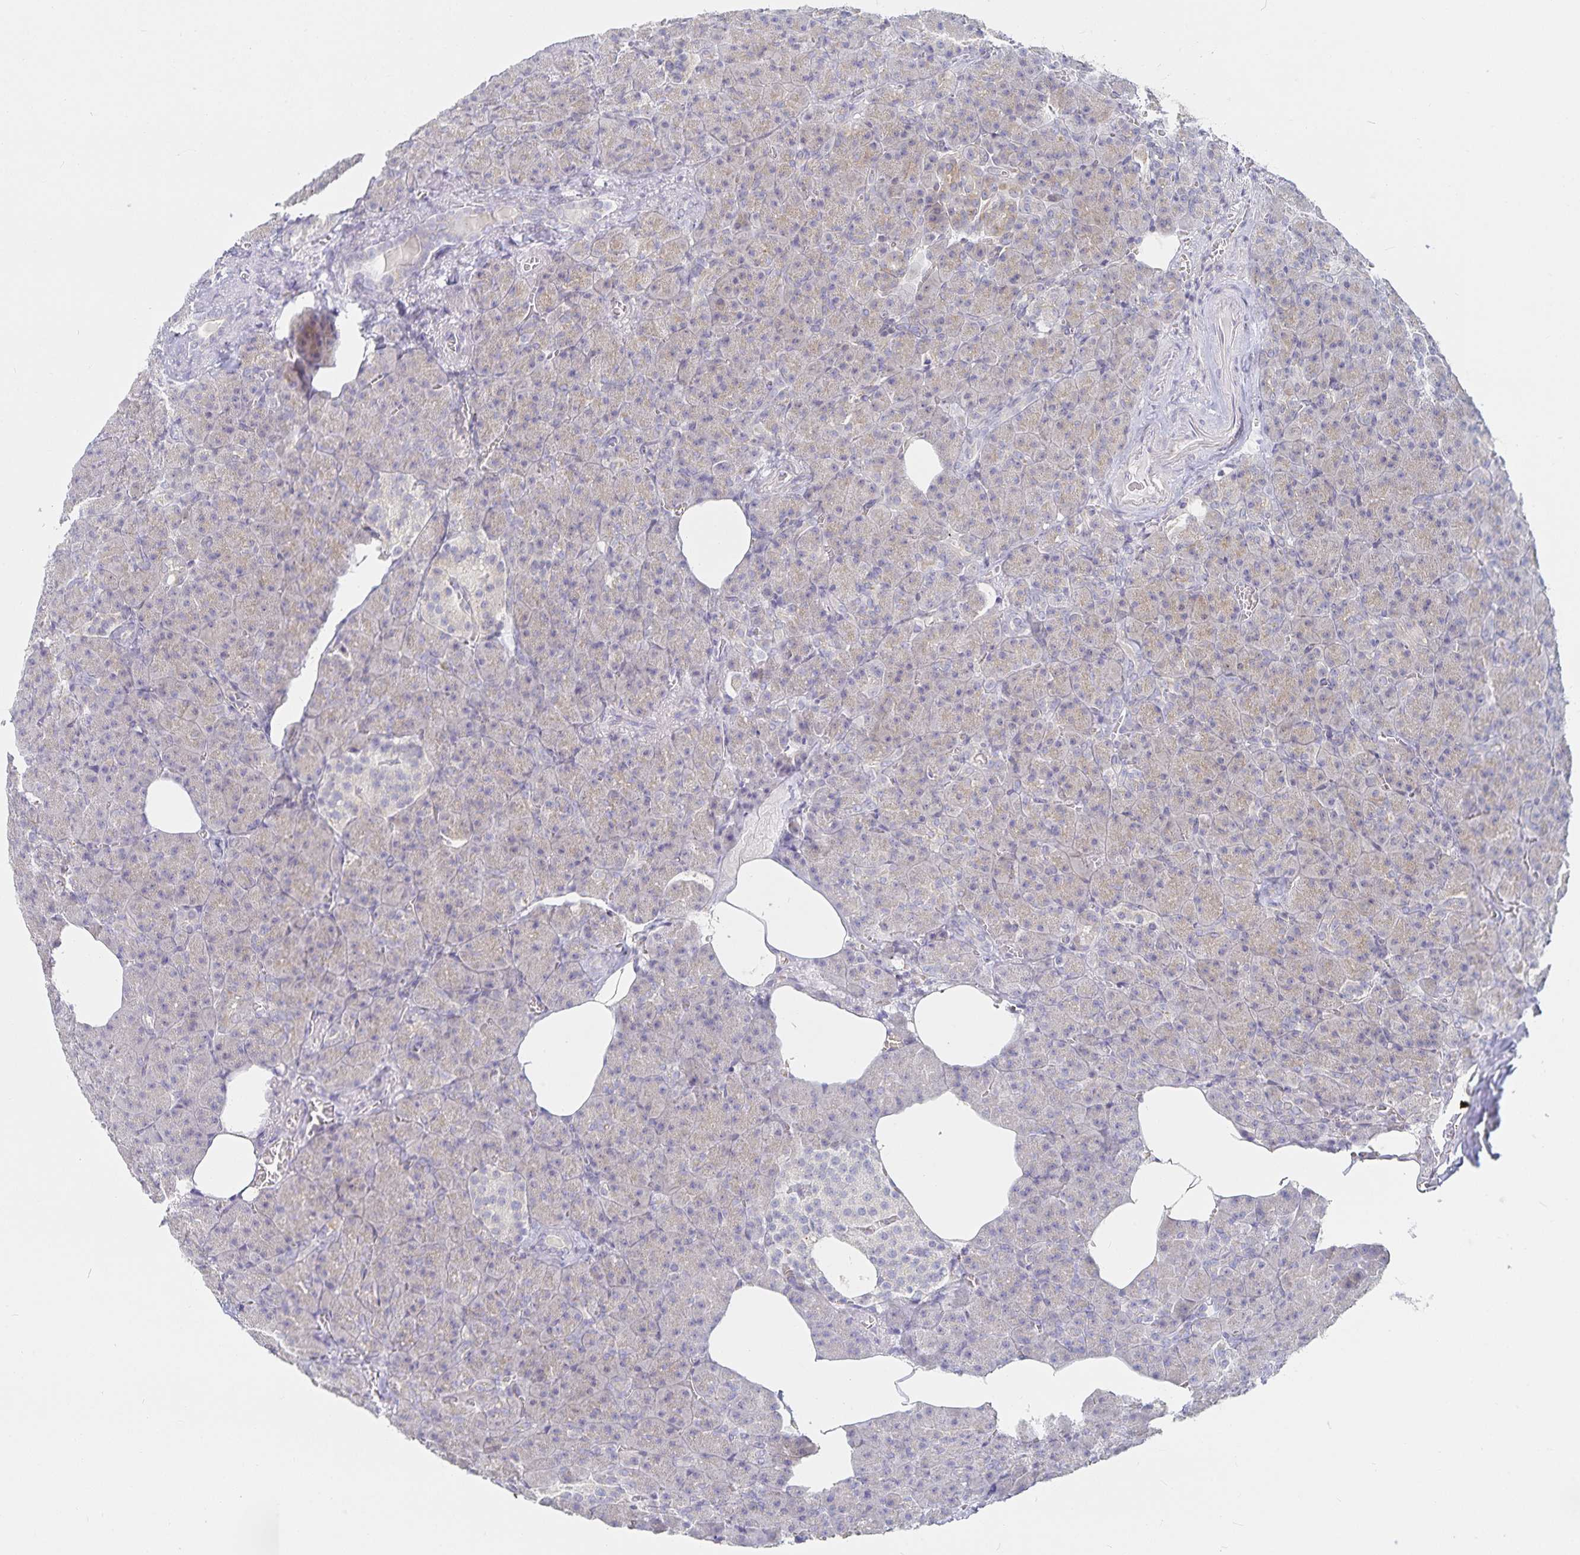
{"staining": {"intensity": "weak", "quantity": "<25%", "location": "cytoplasmic/membranous"}, "tissue": "pancreas", "cell_type": "Exocrine glandular cells", "image_type": "normal", "snomed": [{"axis": "morphology", "description": "Normal tissue, NOS"}, {"axis": "topography", "description": "Pancreas"}], "caption": "Exocrine glandular cells show no significant protein staining in unremarkable pancreas. The staining was performed using DAB (3,3'-diaminobenzidine) to visualize the protein expression in brown, while the nuclei were stained in blue with hematoxylin (Magnification: 20x).", "gene": "SFTPA1", "patient": {"sex": "female", "age": 74}}